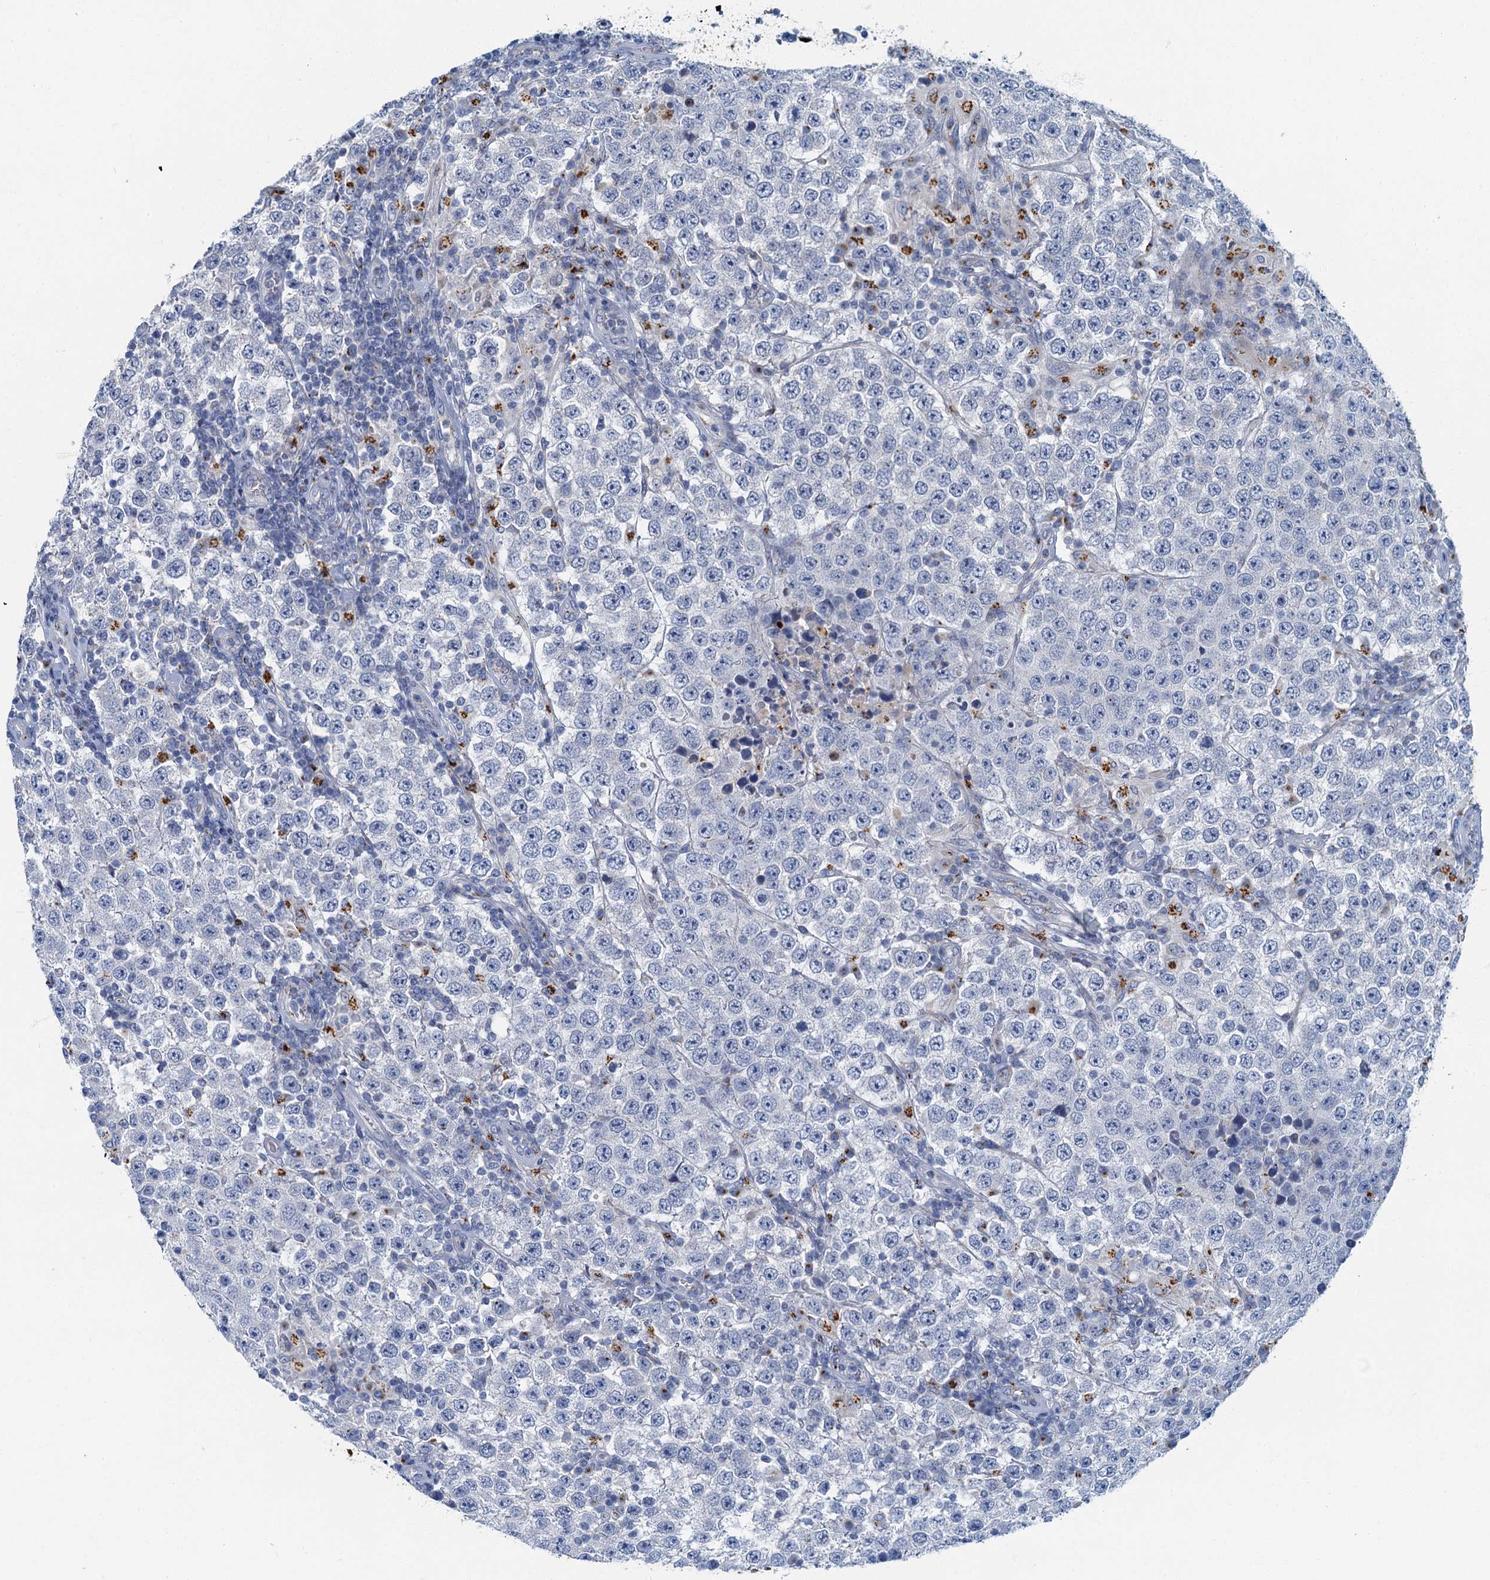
{"staining": {"intensity": "negative", "quantity": "none", "location": "none"}, "tissue": "testis cancer", "cell_type": "Tumor cells", "image_type": "cancer", "snomed": [{"axis": "morphology", "description": "Normal tissue, NOS"}, {"axis": "morphology", "description": "Urothelial carcinoma, High grade"}, {"axis": "morphology", "description": "Seminoma, NOS"}, {"axis": "morphology", "description": "Carcinoma, Embryonal, NOS"}, {"axis": "topography", "description": "Urinary bladder"}, {"axis": "topography", "description": "Testis"}], "caption": "The histopathology image reveals no staining of tumor cells in testis cancer (urothelial carcinoma (high-grade)).", "gene": "LYPD3", "patient": {"sex": "male", "age": 41}}